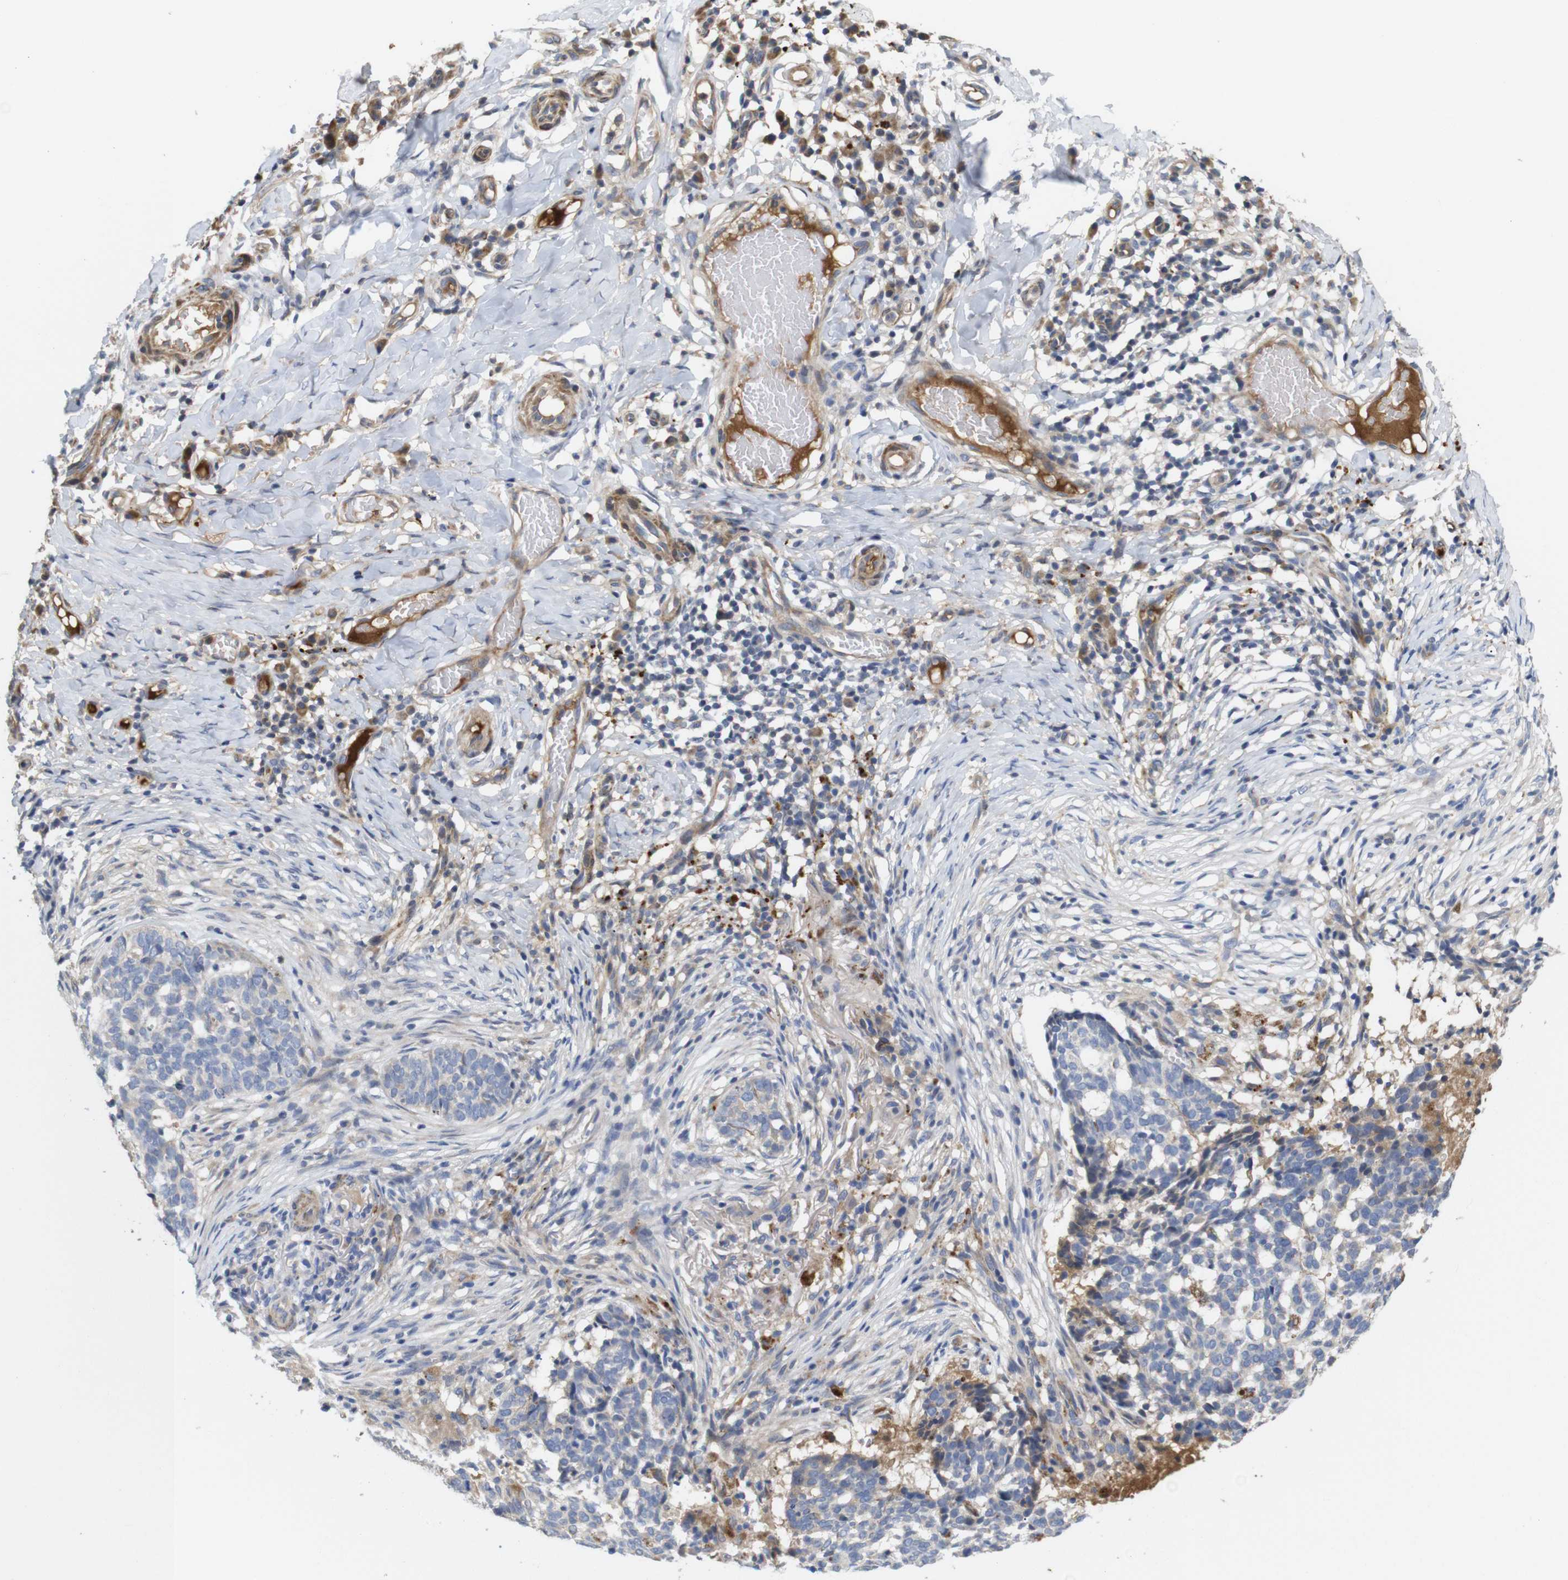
{"staining": {"intensity": "negative", "quantity": "none", "location": "none"}, "tissue": "skin cancer", "cell_type": "Tumor cells", "image_type": "cancer", "snomed": [{"axis": "morphology", "description": "Basal cell carcinoma"}, {"axis": "topography", "description": "Skin"}], "caption": "Immunohistochemical staining of human skin cancer reveals no significant positivity in tumor cells.", "gene": "SPRY3", "patient": {"sex": "male", "age": 85}}